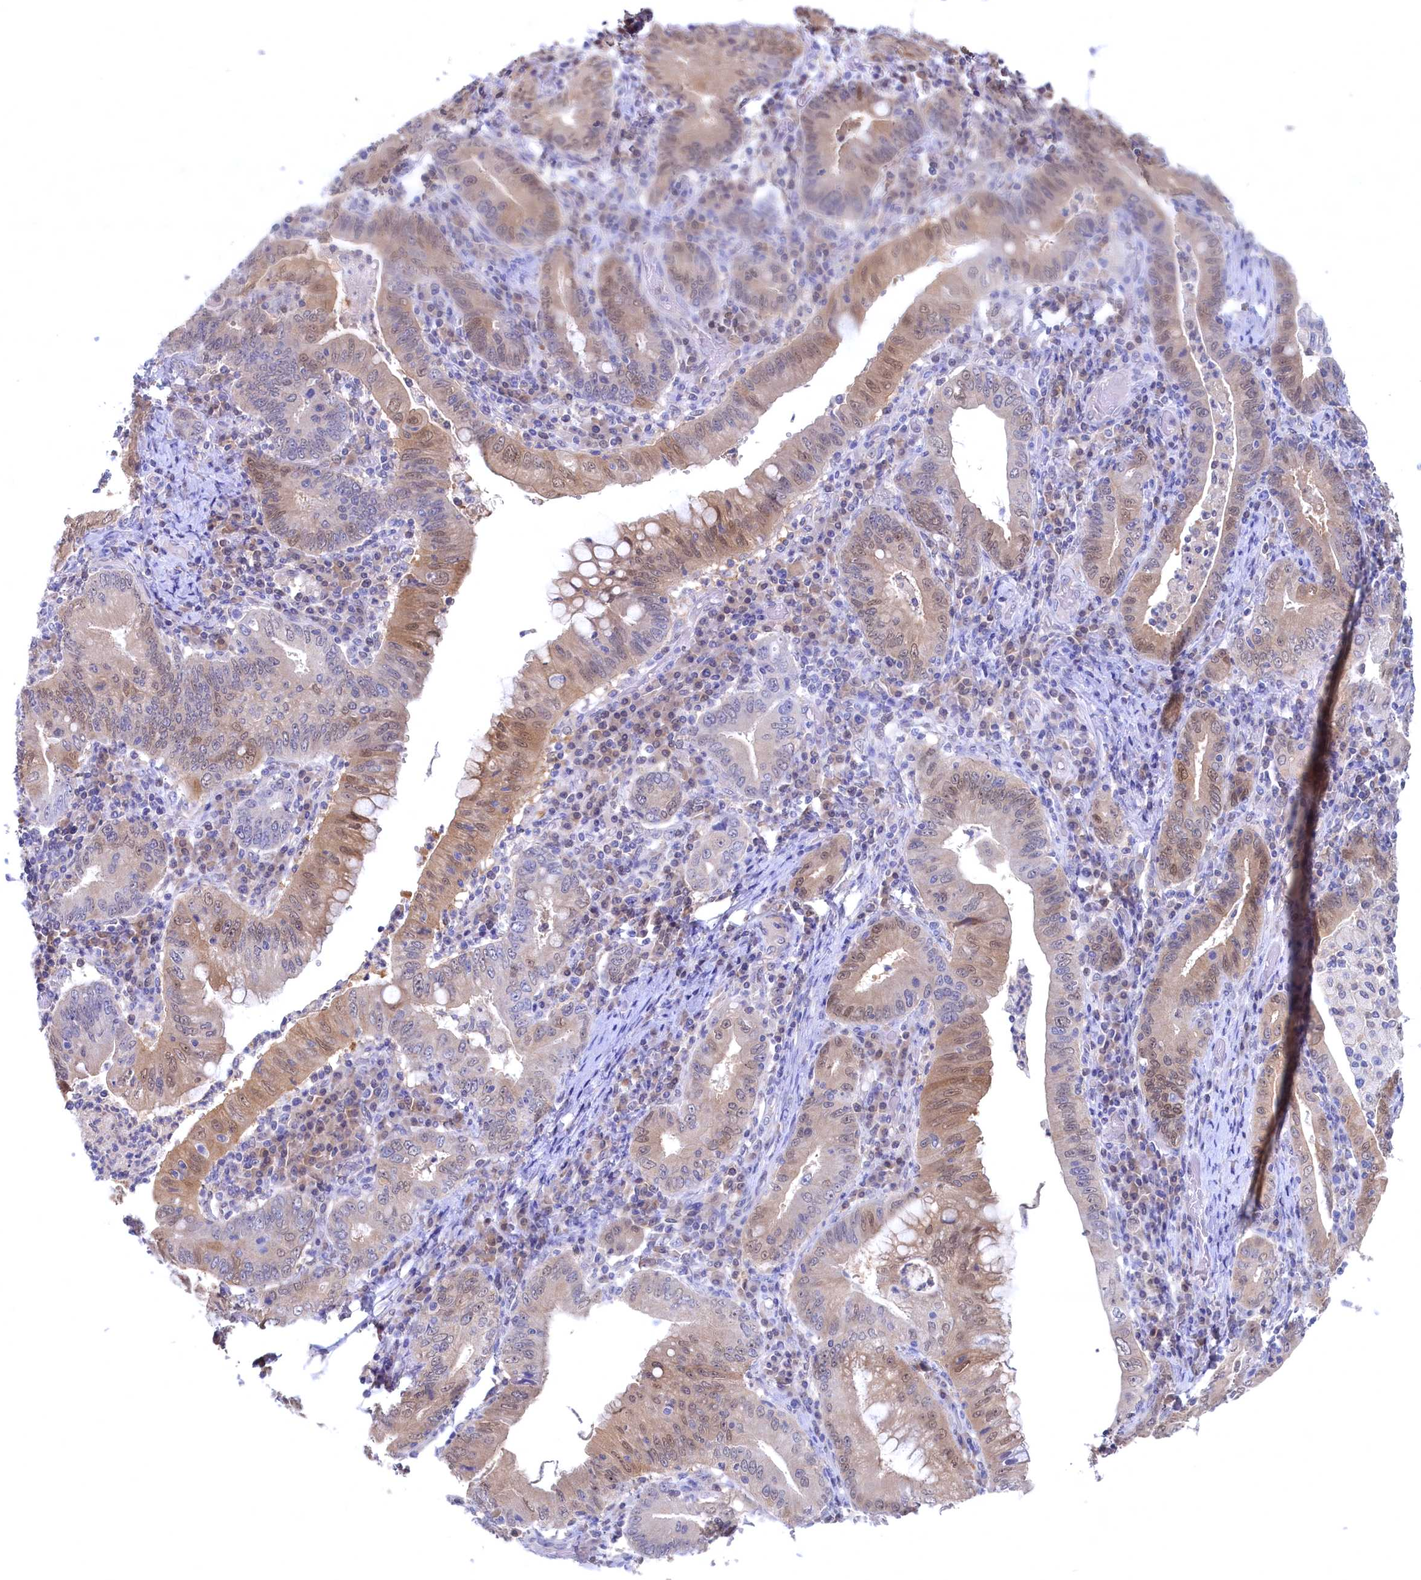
{"staining": {"intensity": "weak", "quantity": "25%-75%", "location": "cytoplasmic/membranous,nuclear"}, "tissue": "stomach cancer", "cell_type": "Tumor cells", "image_type": "cancer", "snomed": [{"axis": "morphology", "description": "Normal tissue, NOS"}, {"axis": "morphology", "description": "Adenocarcinoma, NOS"}, {"axis": "topography", "description": "Esophagus"}, {"axis": "topography", "description": "Stomach, upper"}, {"axis": "topography", "description": "Peripheral nerve tissue"}], "caption": "IHC of stomach cancer shows low levels of weak cytoplasmic/membranous and nuclear expression in approximately 25%-75% of tumor cells. The staining was performed using DAB to visualize the protein expression in brown, while the nuclei were stained in blue with hematoxylin (Magnification: 20x).", "gene": "C11orf54", "patient": {"sex": "male", "age": 62}}